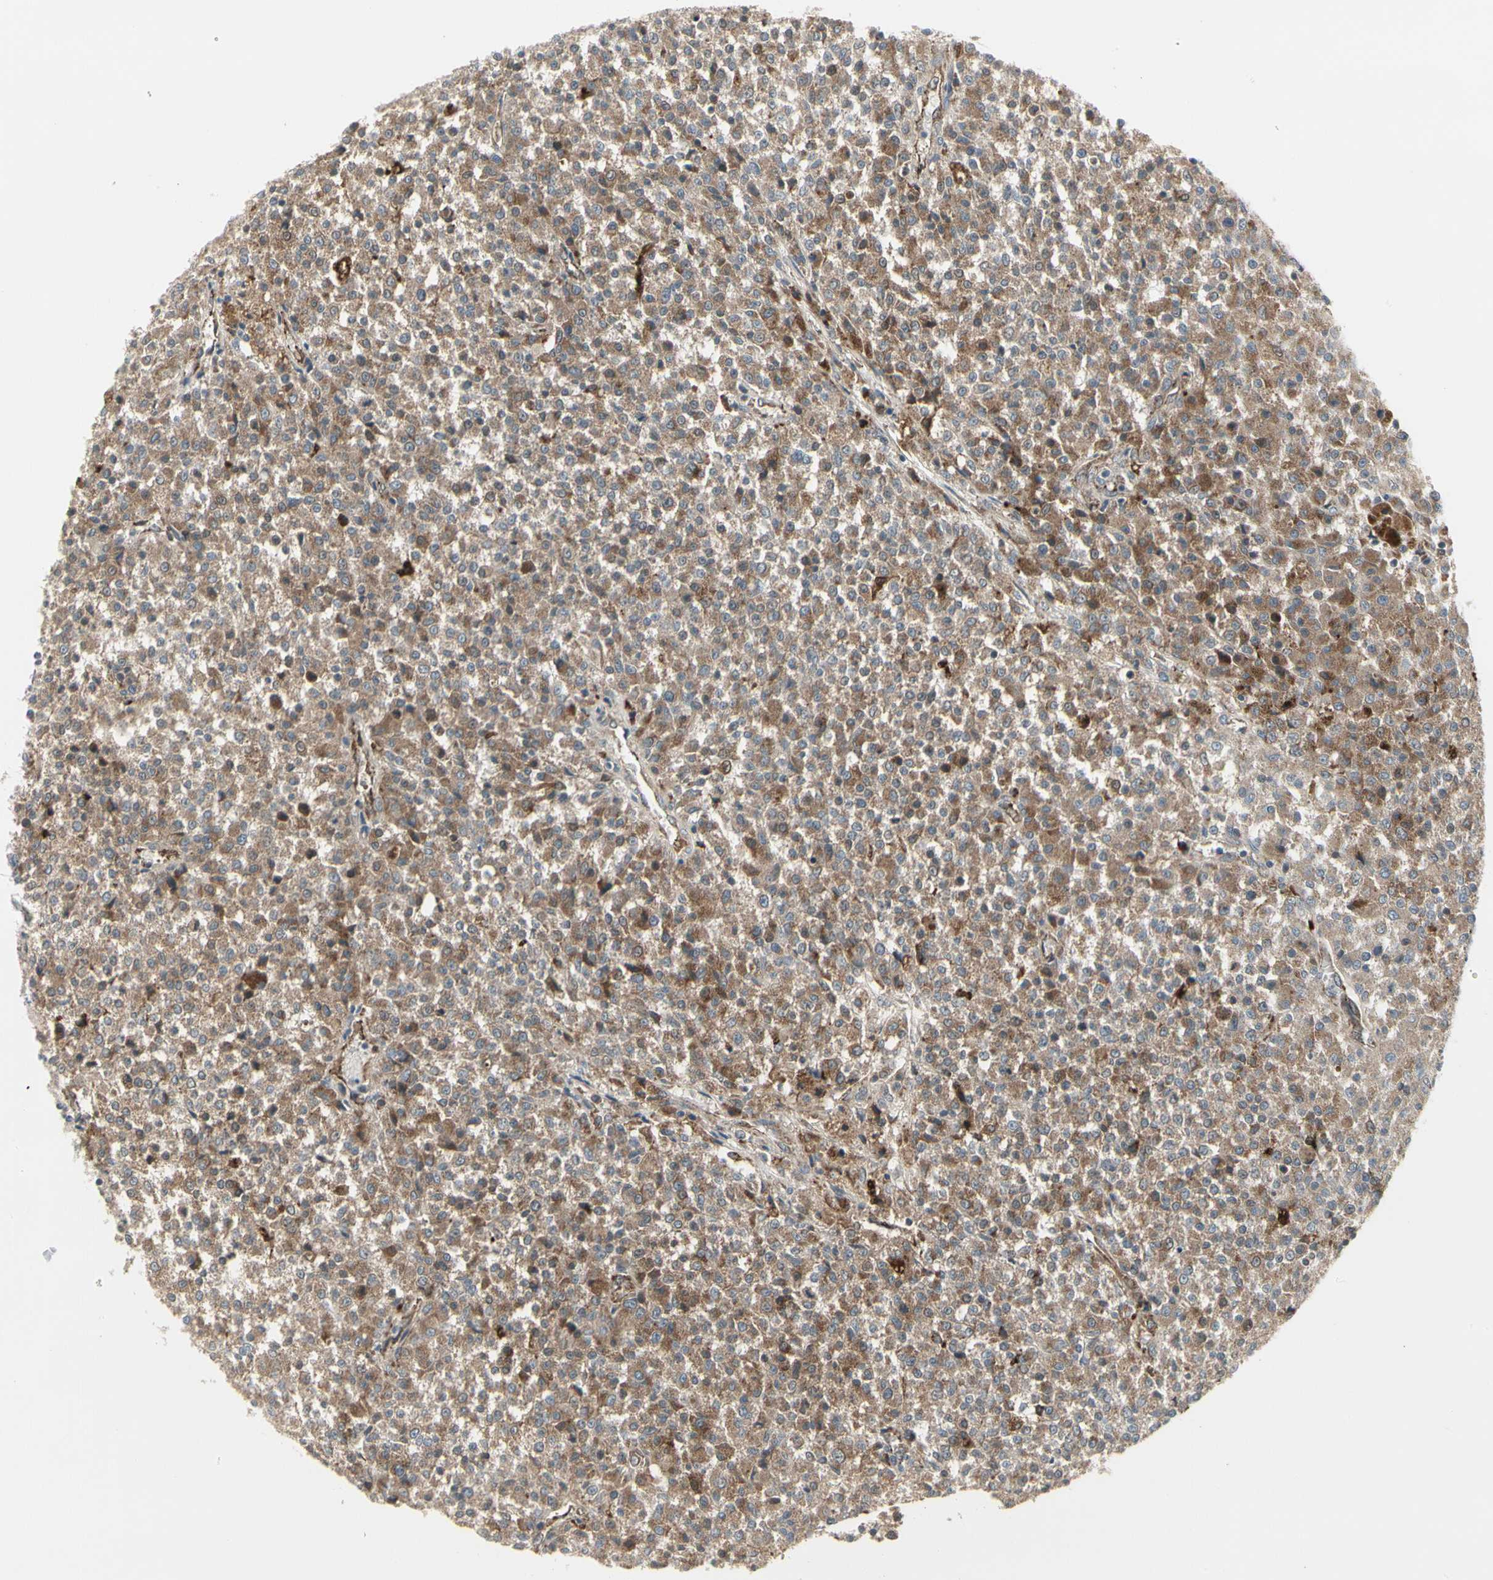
{"staining": {"intensity": "moderate", "quantity": ">75%", "location": "cytoplasmic/membranous"}, "tissue": "testis cancer", "cell_type": "Tumor cells", "image_type": "cancer", "snomed": [{"axis": "morphology", "description": "Seminoma, NOS"}, {"axis": "topography", "description": "Testis"}], "caption": "High-magnification brightfield microscopy of testis seminoma stained with DAB (brown) and counterstained with hematoxylin (blue). tumor cells exhibit moderate cytoplasmic/membranous staining is present in approximately>75% of cells. The staining was performed using DAB (3,3'-diaminobenzidine), with brown indicating positive protein expression. Nuclei are stained blue with hematoxylin.", "gene": "GRN", "patient": {"sex": "male", "age": 59}}